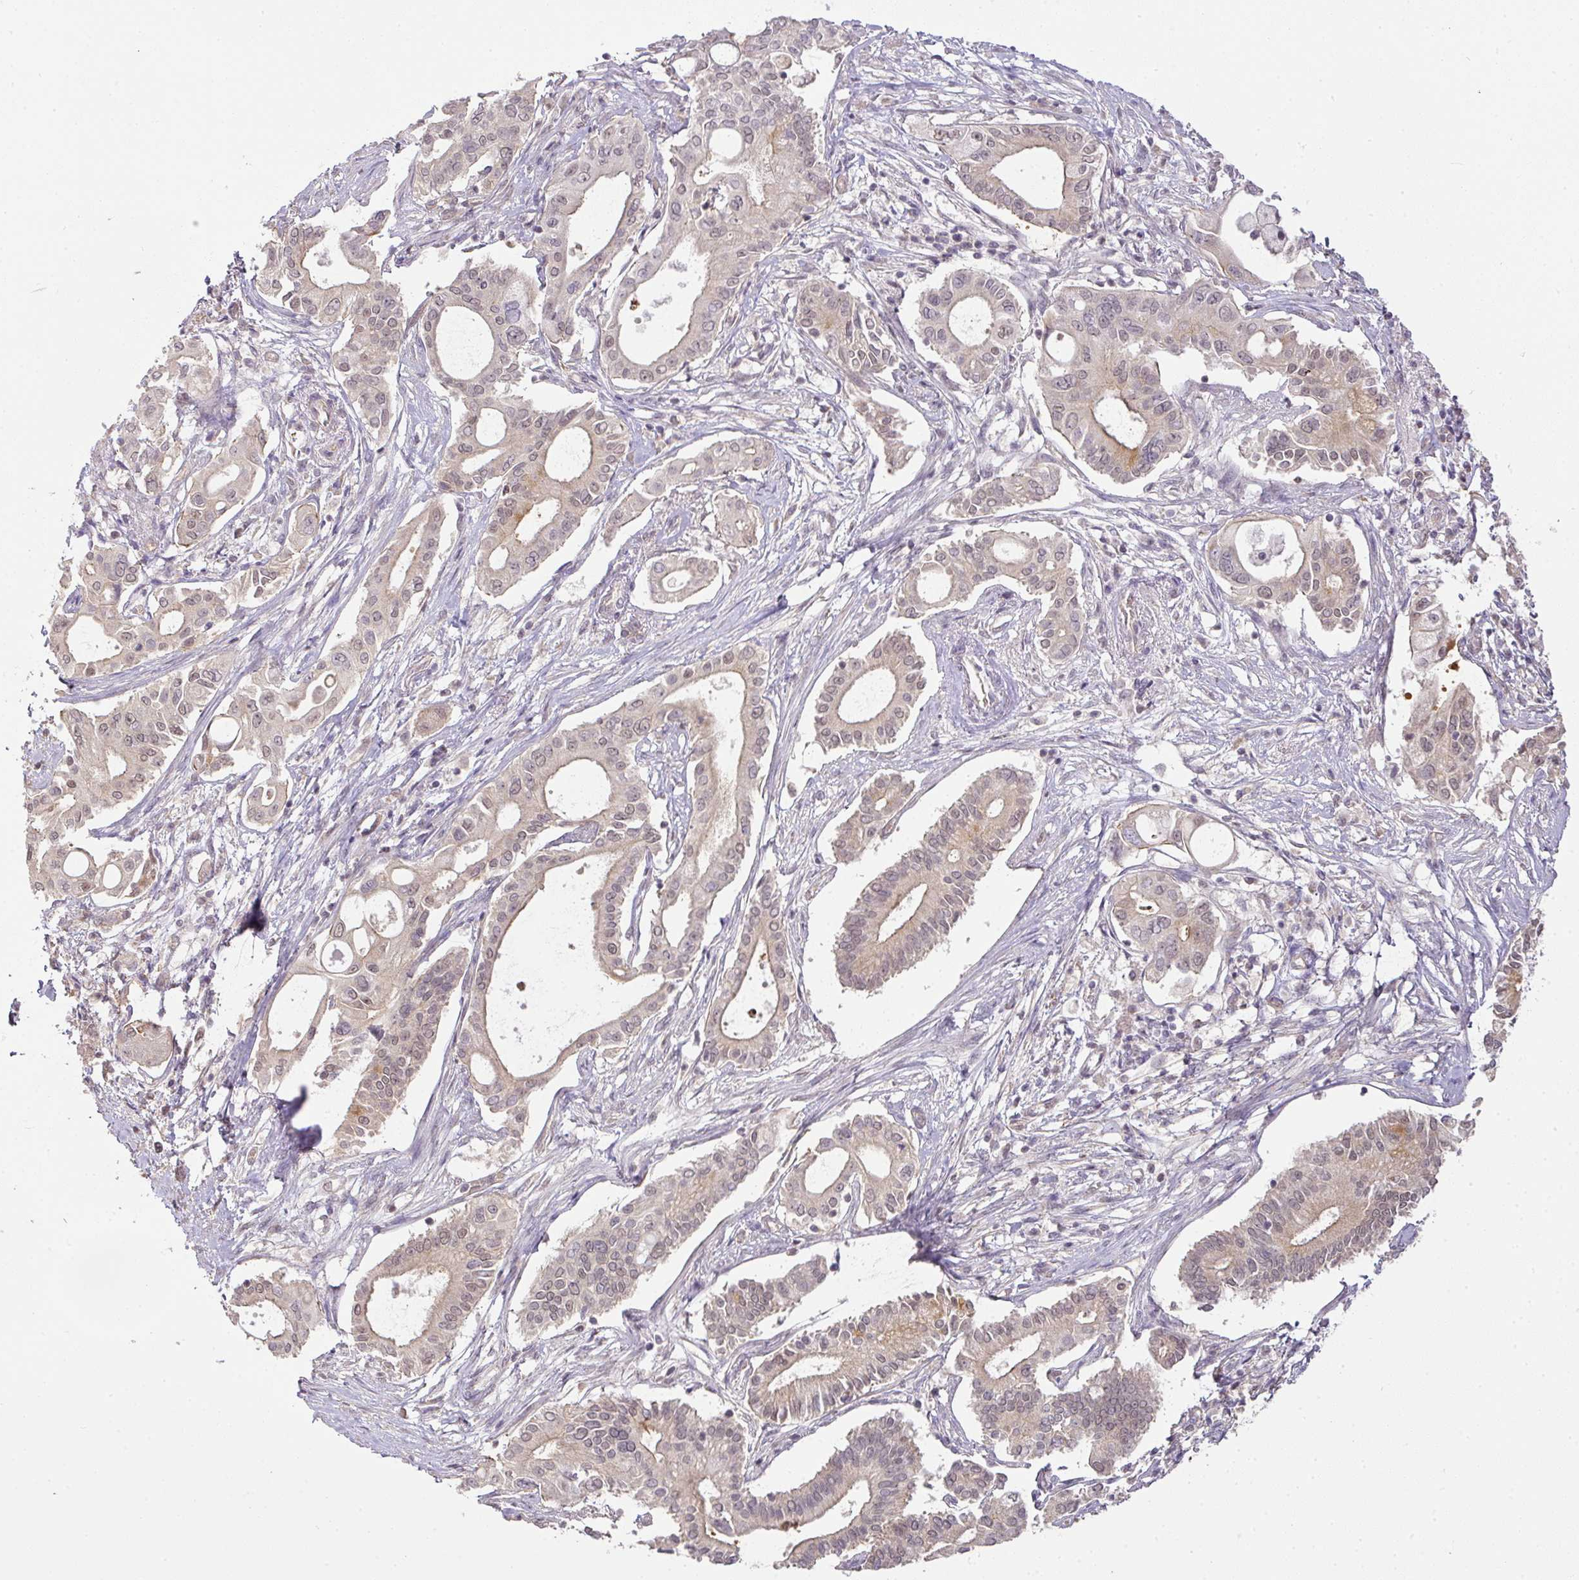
{"staining": {"intensity": "weak", "quantity": "25%-75%", "location": "cytoplasmic/membranous,nuclear"}, "tissue": "pancreatic cancer", "cell_type": "Tumor cells", "image_type": "cancer", "snomed": [{"axis": "morphology", "description": "Adenocarcinoma, NOS"}, {"axis": "topography", "description": "Pancreas"}], "caption": "Pancreatic cancer (adenocarcinoma) was stained to show a protein in brown. There is low levels of weak cytoplasmic/membranous and nuclear expression in about 25%-75% of tumor cells.", "gene": "MYOM2", "patient": {"sex": "female", "age": 68}}